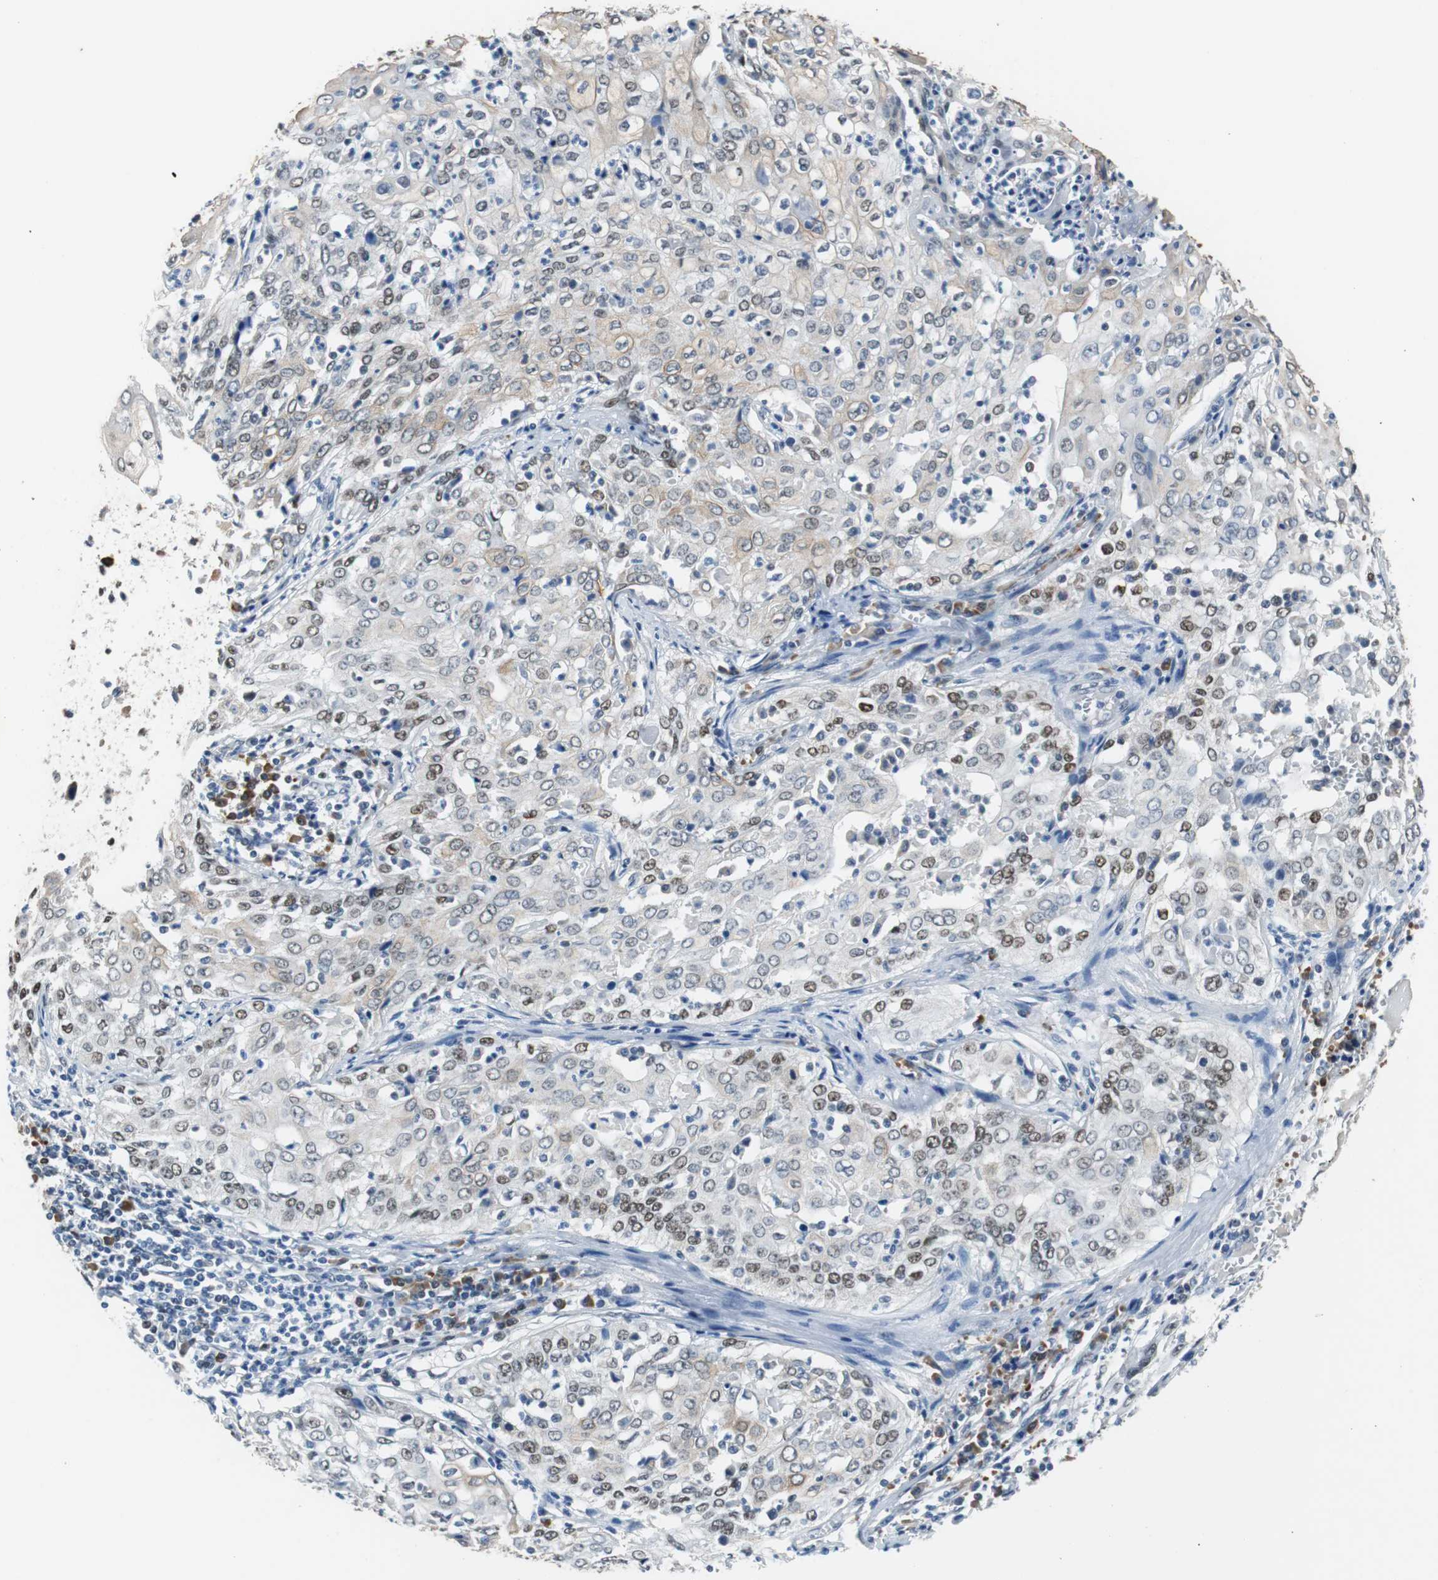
{"staining": {"intensity": "weak", "quantity": "25%-75%", "location": "cytoplasmic/membranous,nuclear"}, "tissue": "cervical cancer", "cell_type": "Tumor cells", "image_type": "cancer", "snomed": [{"axis": "morphology", "description": "Squamous cell carcinoma, NOS"}, {"axis": "topography", "description": "Cervix"}], "caption": "Approximately 25%-75% of tumor cells in cervical cancer (squamous cell carcinoma) display weak cytoplasmic/membranous and nuclear protein positivity as visualized by brown immunohistochemical staining.", "gene": "USP28", "patient": {"sex": "female", "age": 39}}